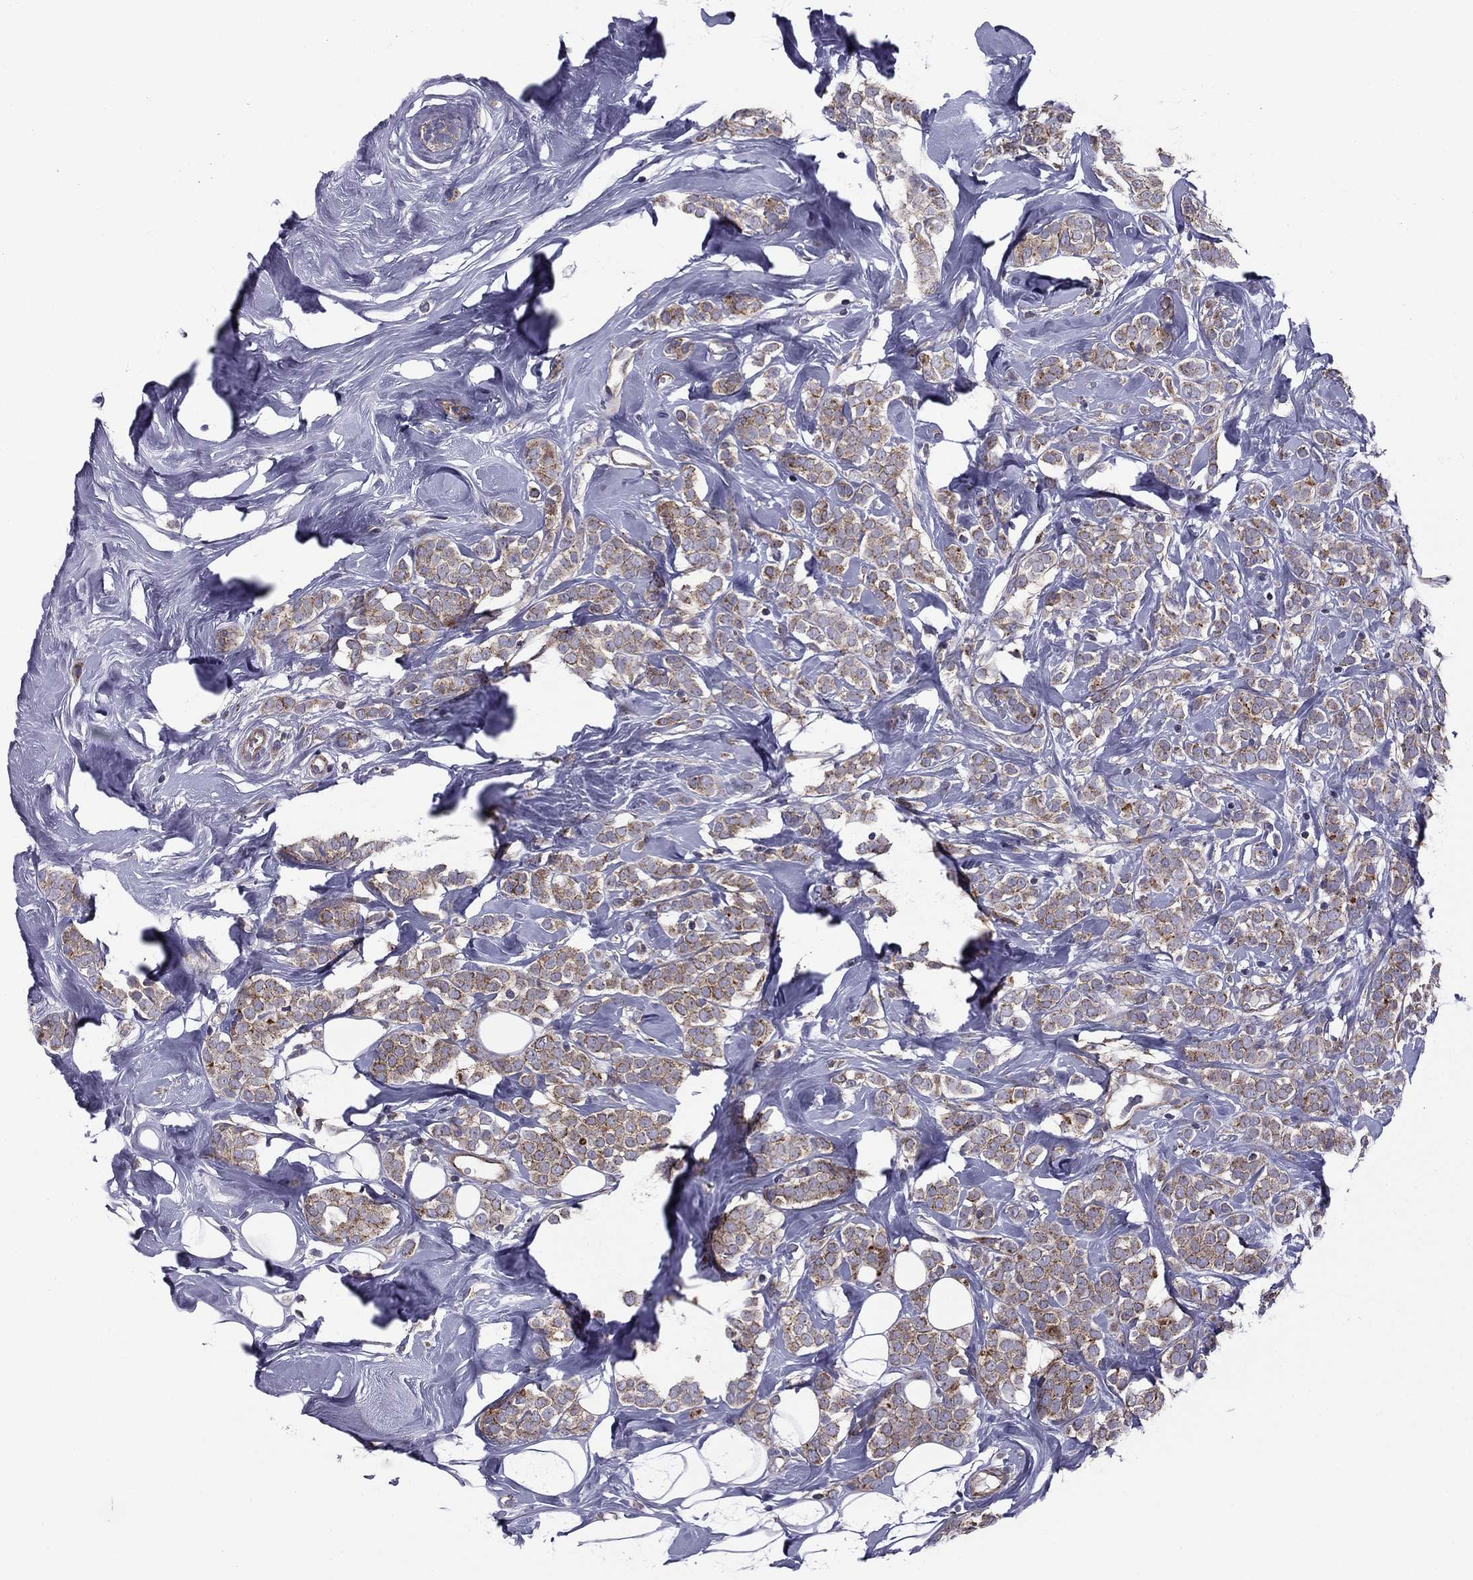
{"staining": {"intensity": "moderate", "quantity": "<25%", "location": "cytoplasmic/membranous"}, "tissue": "breast cancer", "cell_type": "Tumor cells", "image_type": "cancer", "snomed": [{"axis": "morphology", "description": "Lobular carcinoma"}, {"axis": "topography", "description": "Breast"}], "caption": "Moderate cytoplasmic/membranous positivity is appreciated in approximately <25% of tumor cells in lobular carcinoma (breast).", "gene": "ALG6", "patient": {"sex": "female", "age": 49}}